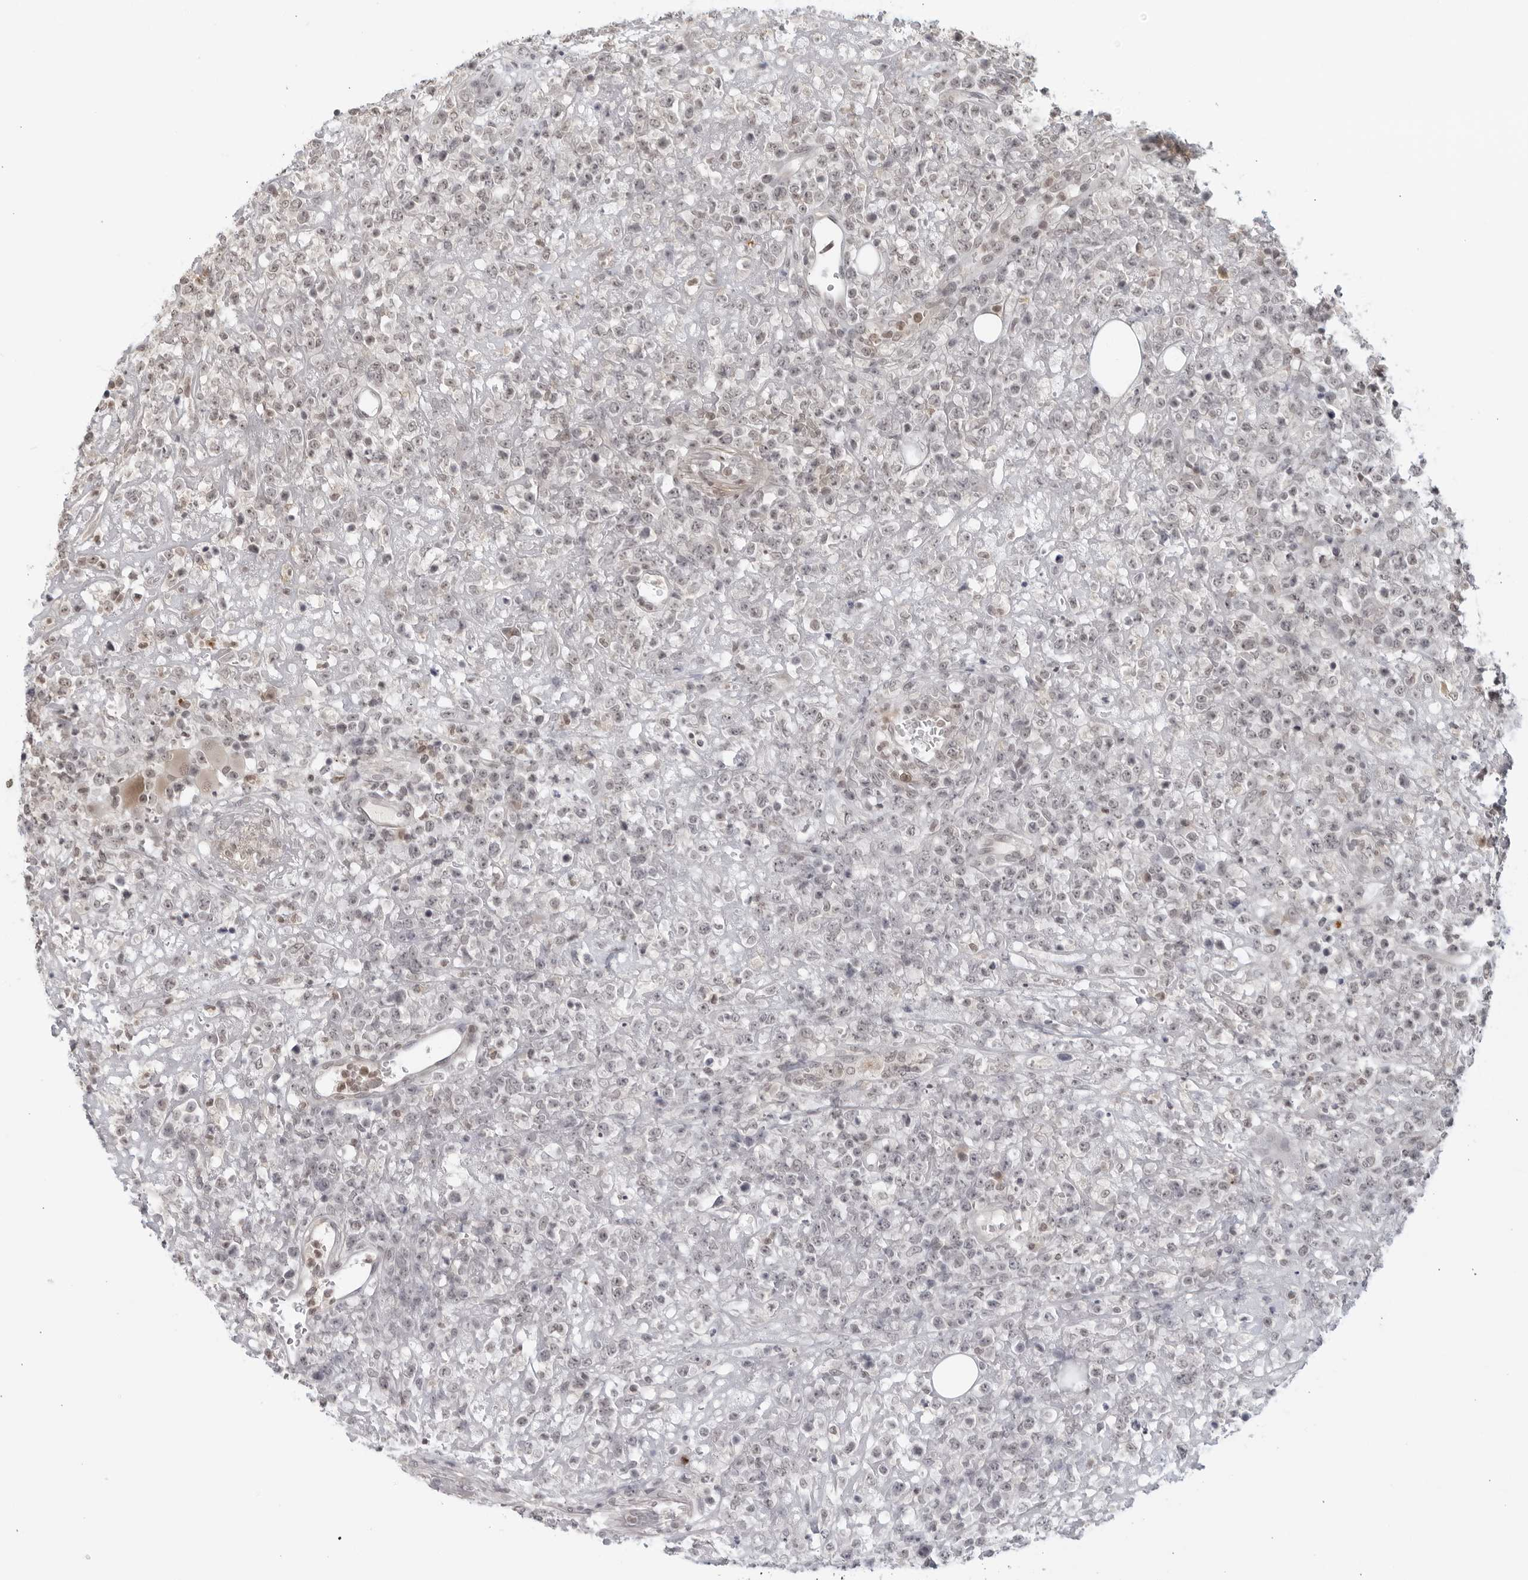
{"staining": {"intensity": "negative", "quantity": "none", "location": "none"}, "tissue": "lymphoma", "cell_type": "Tumor cells", "image_type": "cancer", "snomed": [{"axis": "morphology", "description": "Malignant lymphoma, non-Hodgkin's type, High grade"}, {"axis": "topography", "description": "Colon"}], "caption": "This is a image of IHC staining of malignant lymphoma, non-Hodgkin's type (high-grade), which shows no expression in tumor cells.", "gene": "RAB11FIP3", "patient": {"sex": "female", "age": 53}}